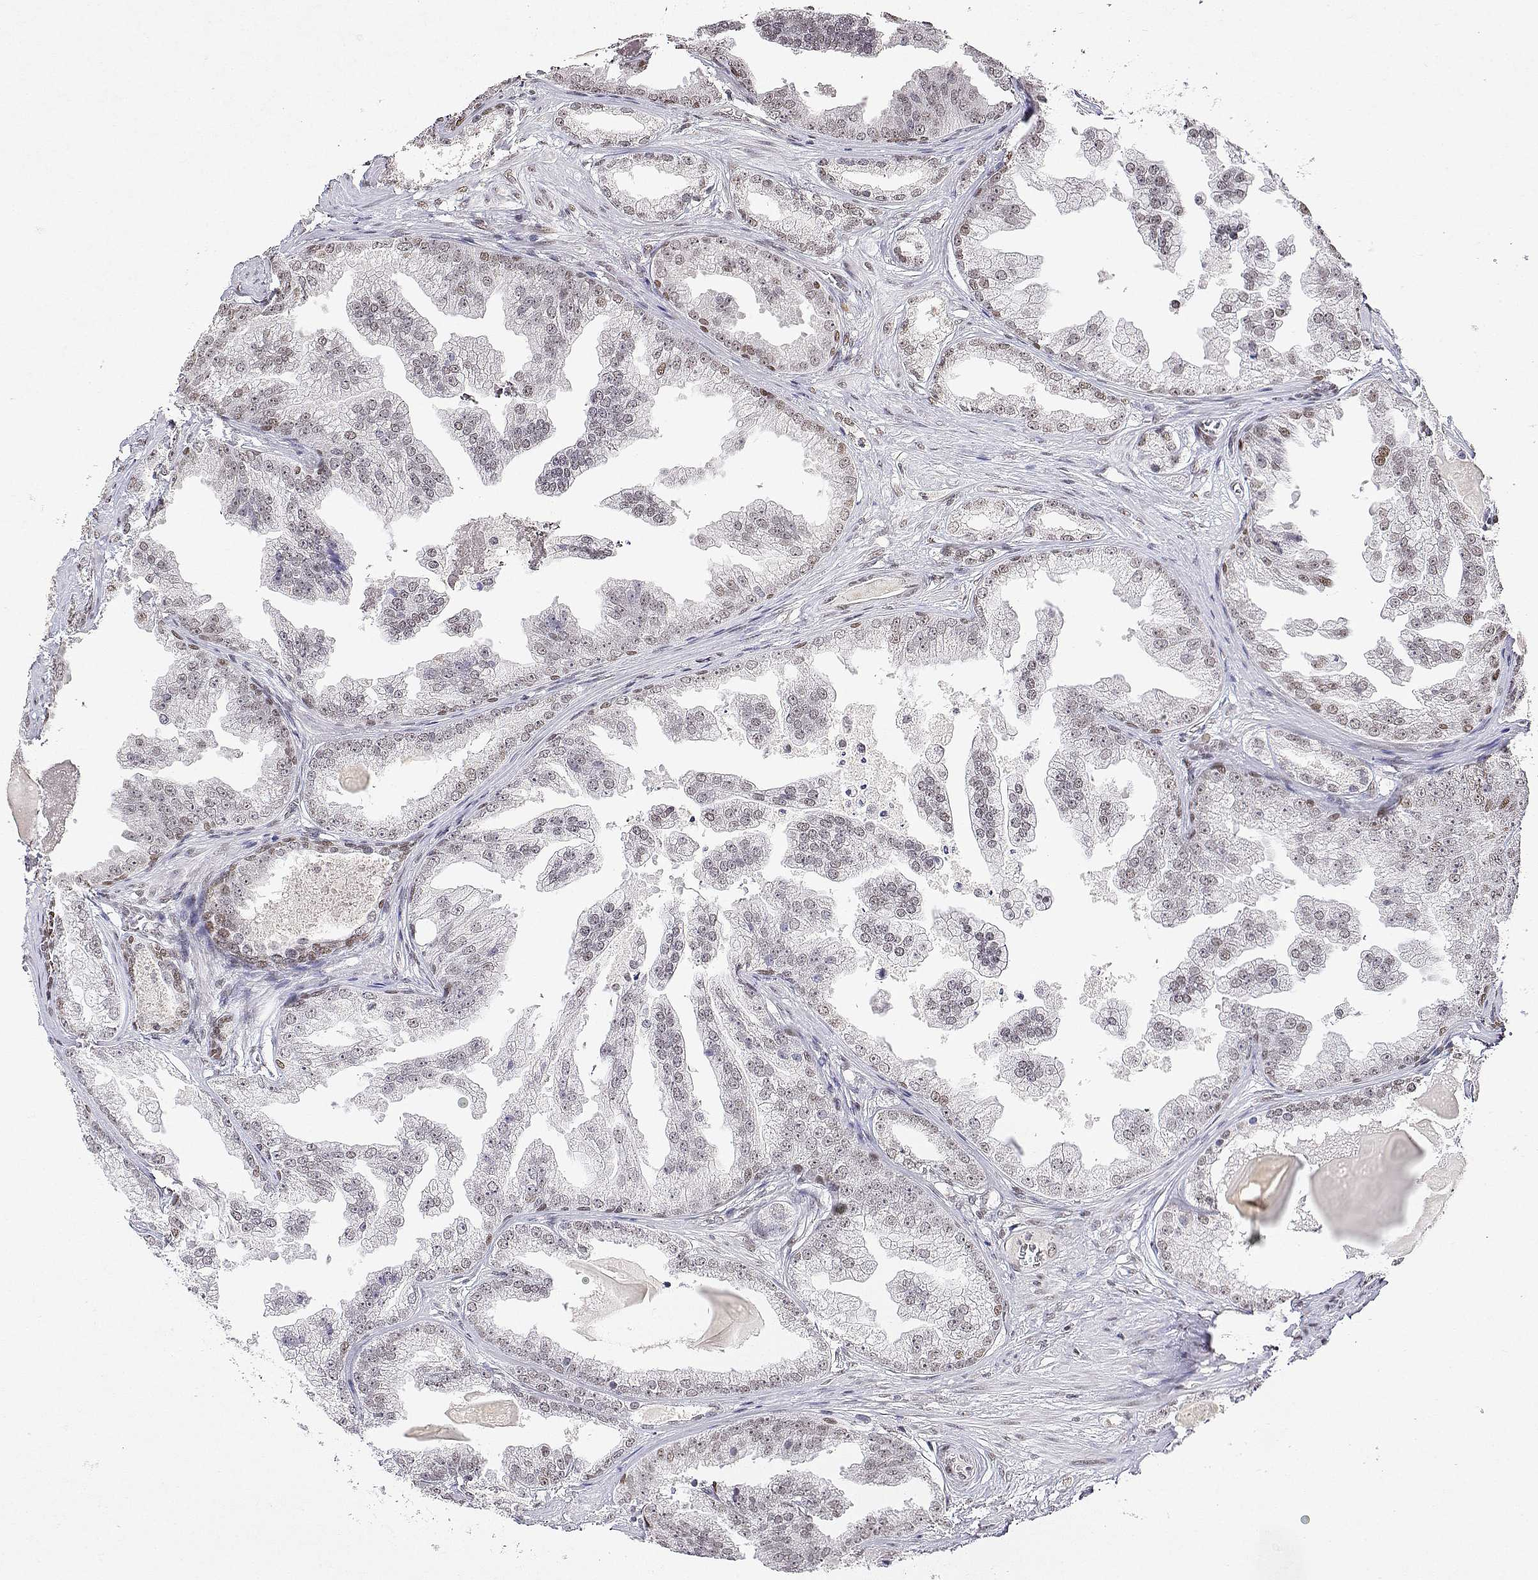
{"staining": {"intensity": "weak", "quantity": "25%-75%", "location": "nuclear"}, "tissue": "prostate cancer", "cell_type": "Tumor cells", "image_type": "cancer", "snomed": [{"axis": "morphology", "description": "Adenocarcinoma, Low grade"}, {"axis": "topography", "description": "Prostate"}], "caption": "High-magnification brightfield microscopy of prostate cancer stained with DAB (3,3'-diaminobenzidine) (brown) and counterstained with hematoxylin (blue). tumor cells exhibit weak nuclear expression is appreciated in about25%-75% of cells.", "gene": "XPC", "patient": {"sex": "male", "age": 65}}